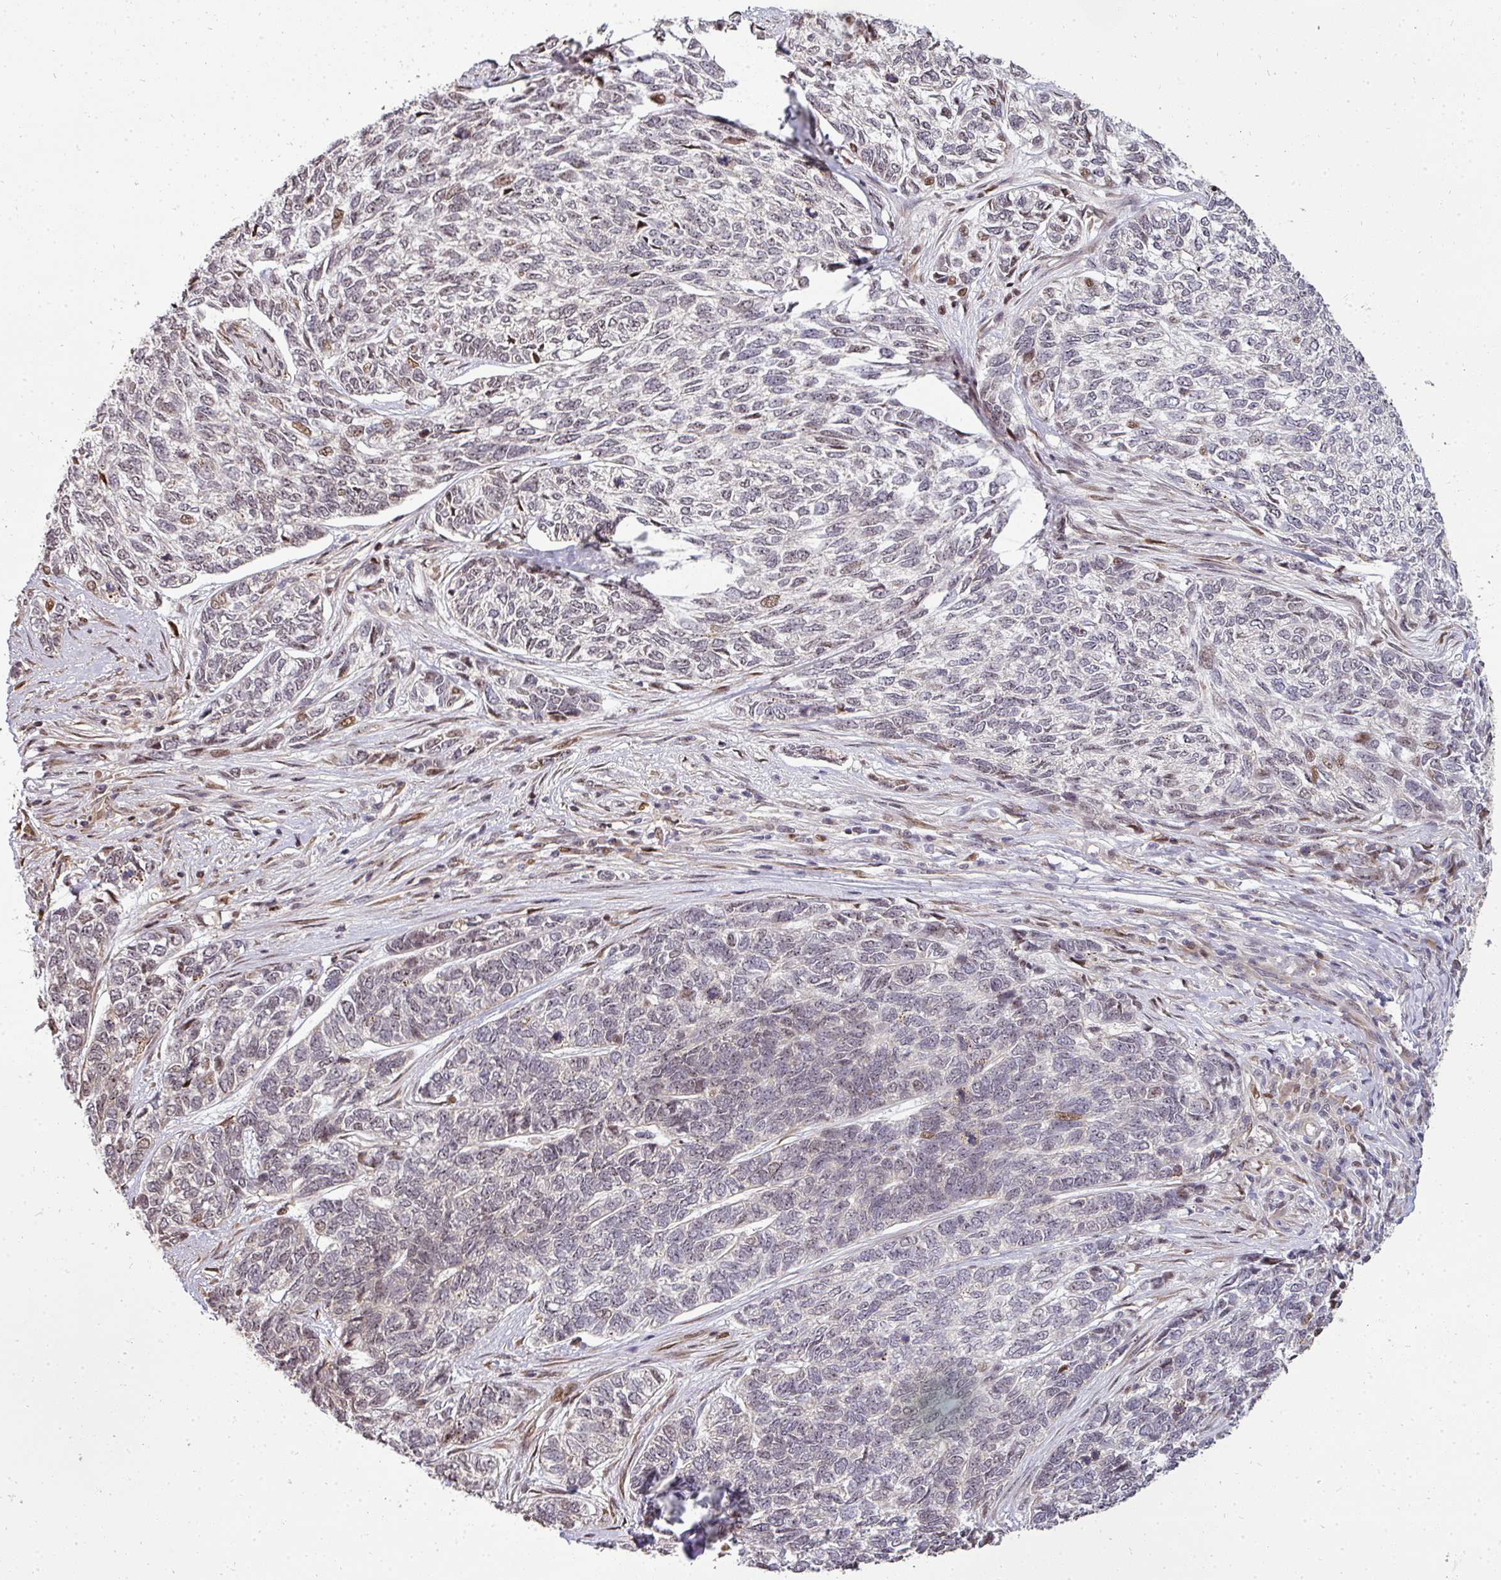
{"staining": {"intensity": "negative", "quantity": "none", "location": "none"}, "tissue": "skin cancer", "cell_type": "Tumor cells", "image_type": "cancer", "snomed": [{"axis": "morphology", "description": "Basal cell carcinoma"}, {"axis": "topography", "description": "Skin"}], "caption": "IHC of skin cancer (basal cell carcinoma) reveals no positivity in tumor cells. The staining is performed using DAB brown chromogen with nuclei counter-stained in using hematoxylin.", "gene": "PATZ1", "patient": {"sex": "female", "age": 65}}